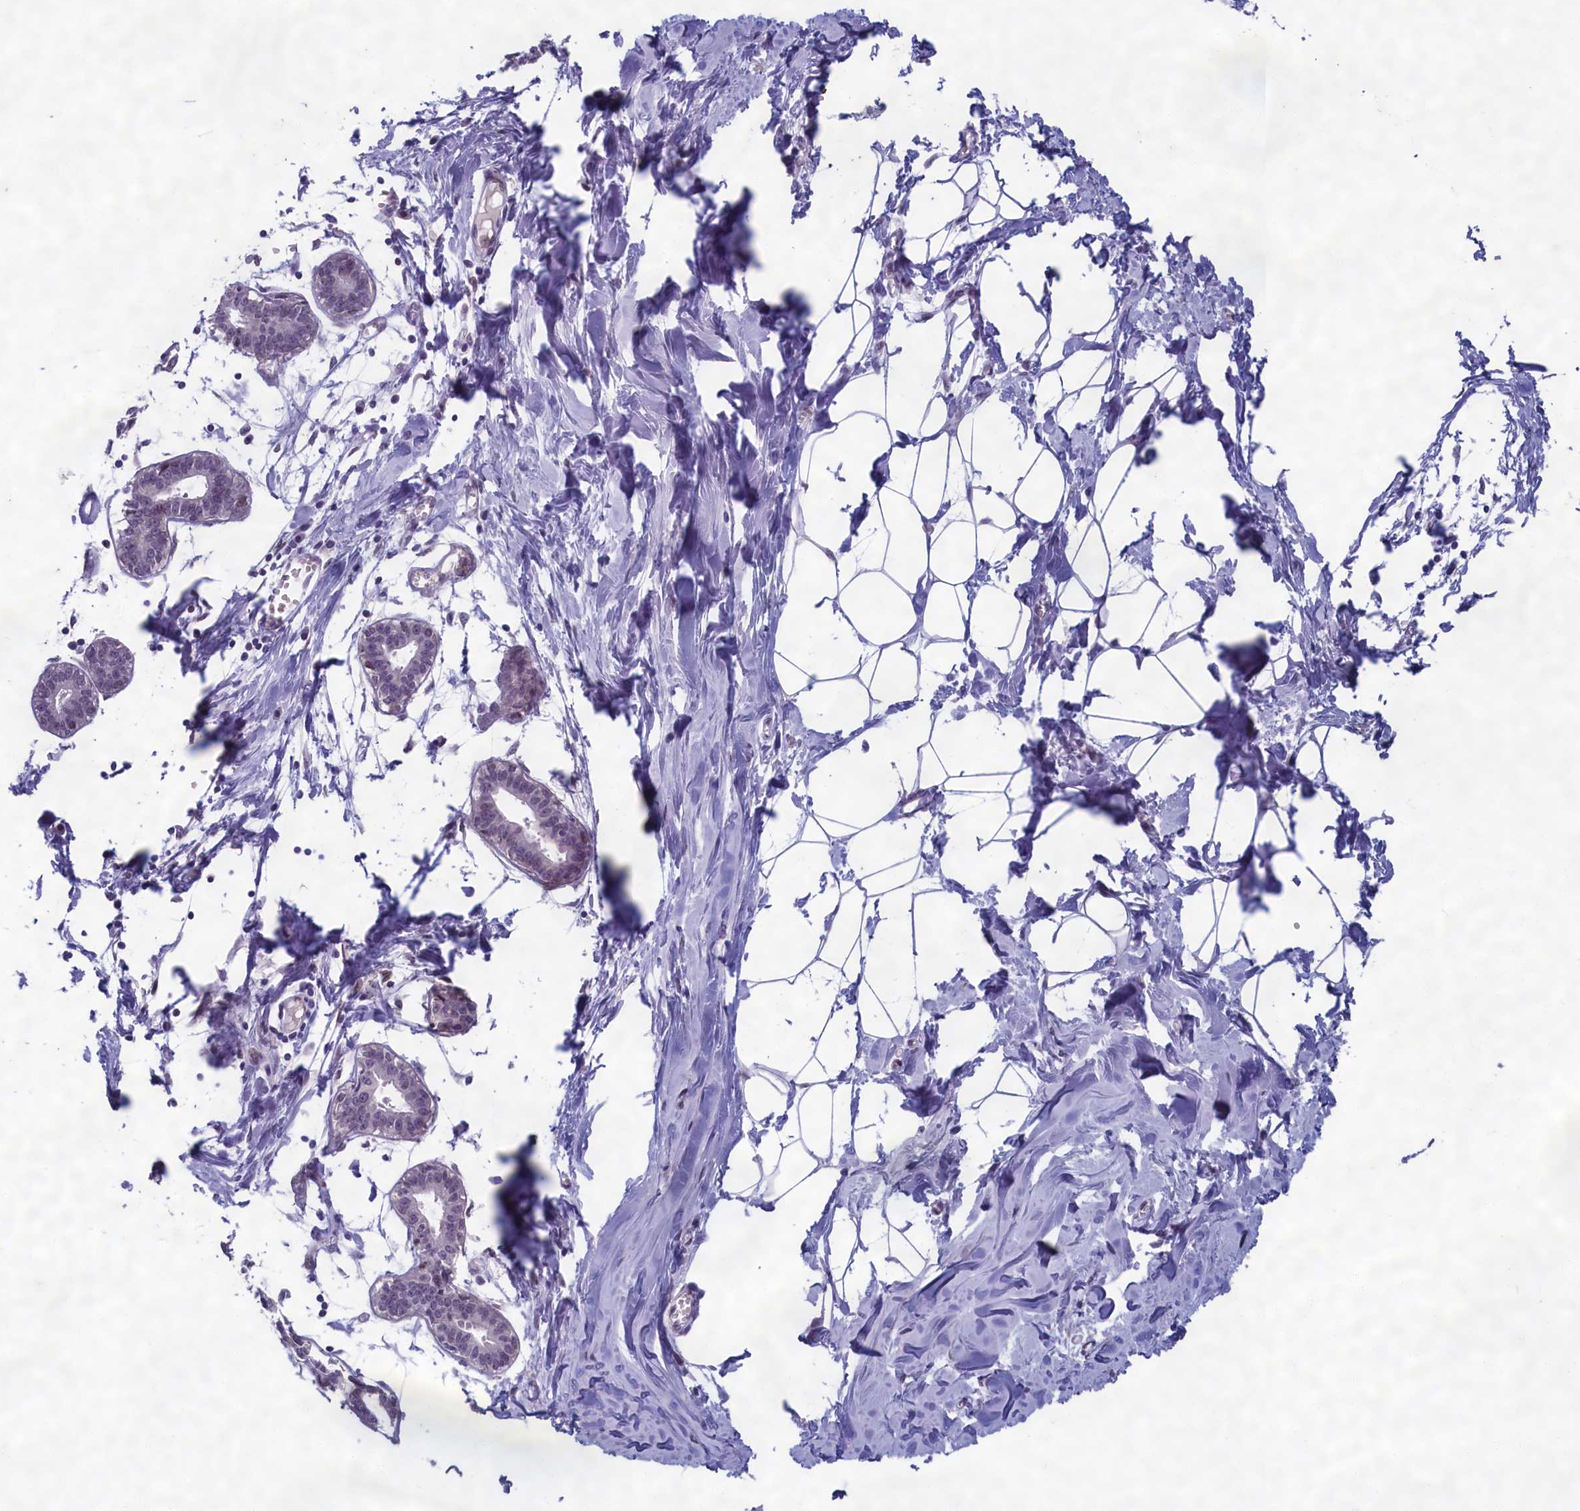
{"staining": {"intensity": "negative", "quantity": "none", "location": "none"}, "tissue": "breast", "cell_type": "Adipocytes", "image_type": "normal", "snomed": [{"axis": "morphology", "description": "Normal tissue, NOS"}, {"axis": "topography", "description": "Breast"}], "caption": "A micrograph of breast stained for a protein demonstrates no brown staining in adipocytes.", "gene": "GPSM1", "patient": {"sex": "female", "age": 27}}